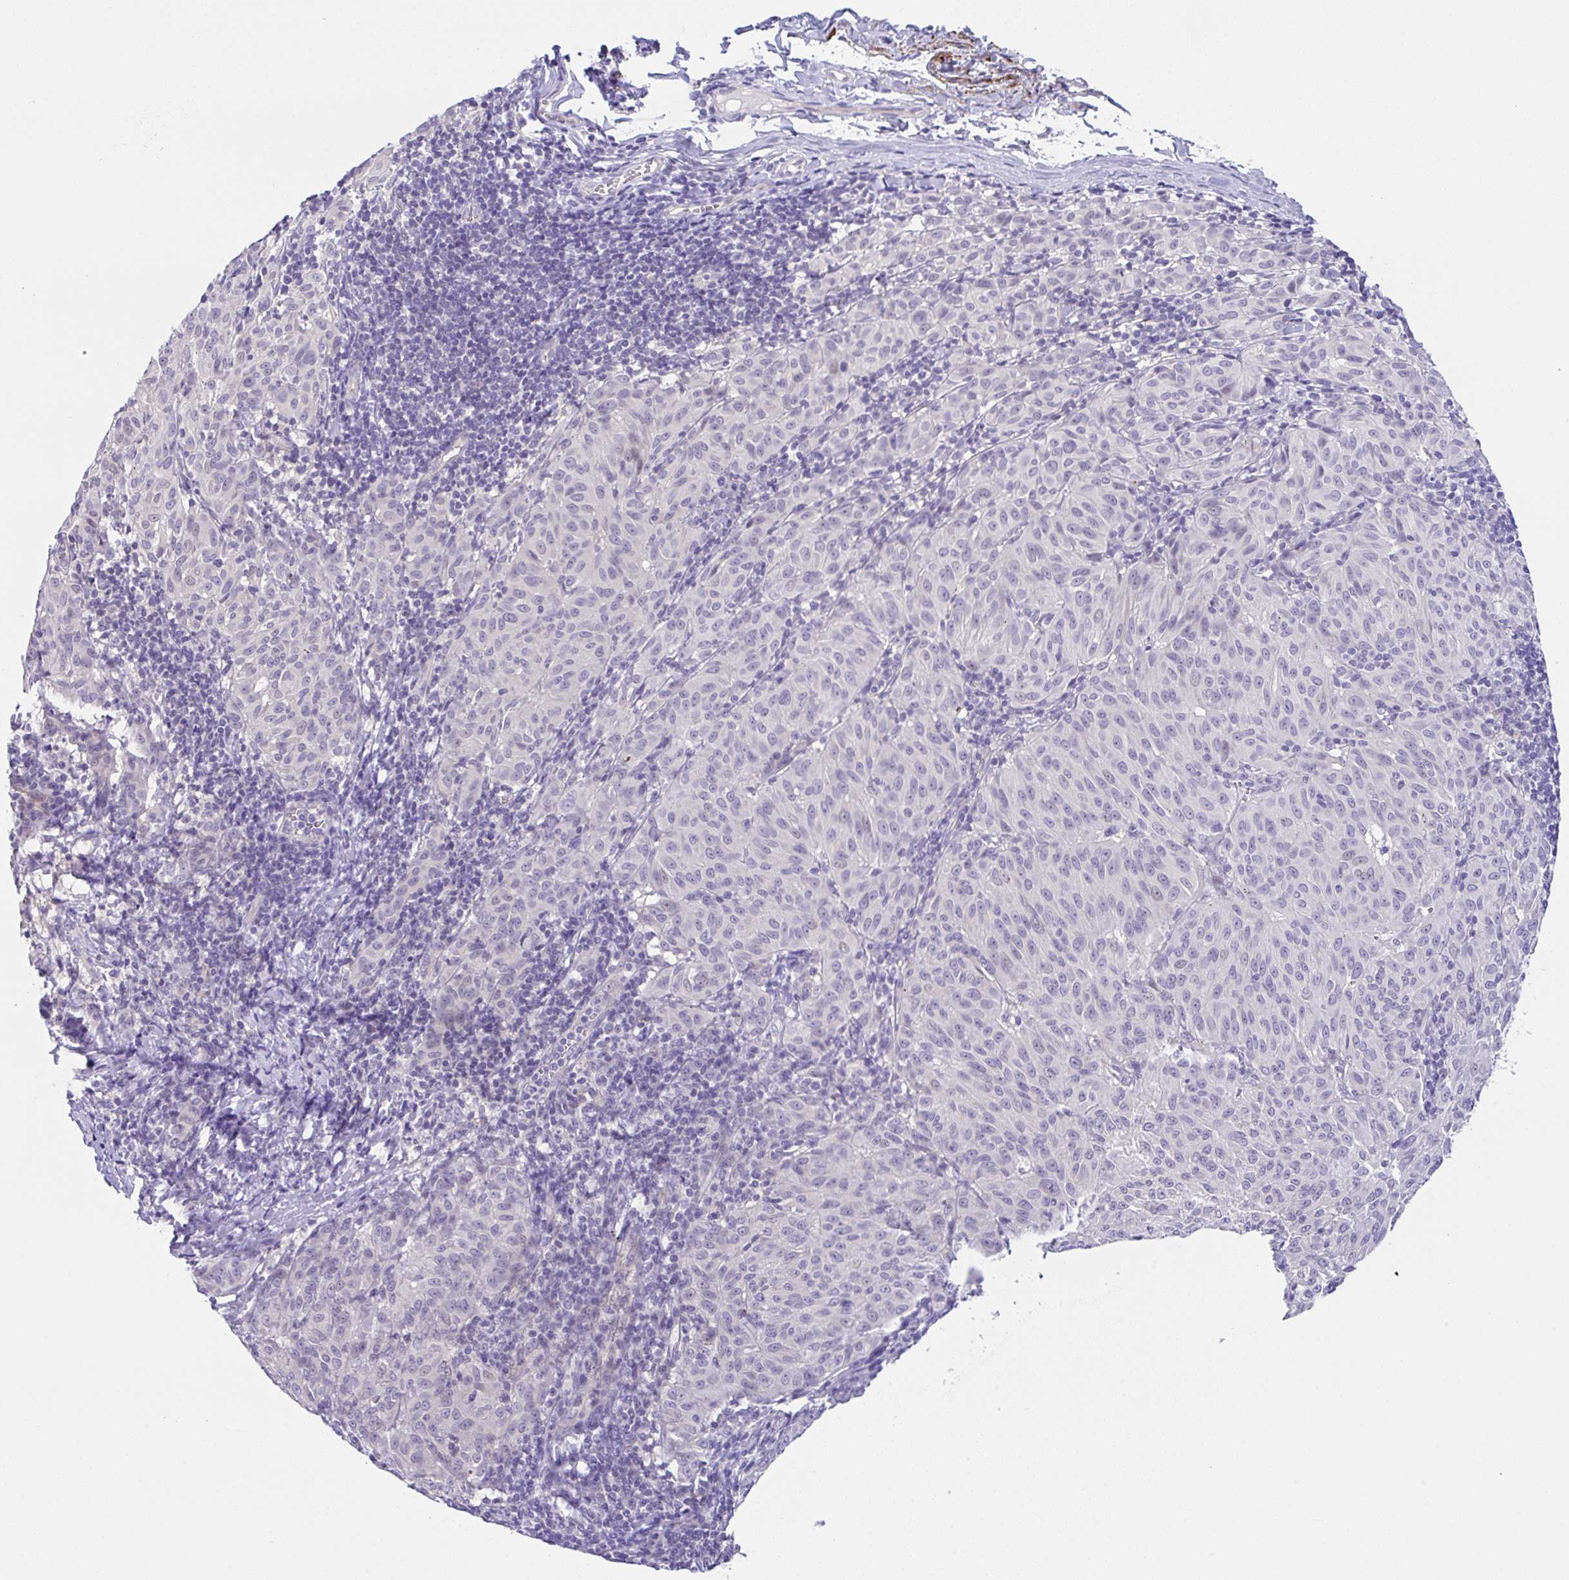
{"staining": {"intensity": "negative", "quantity": "none", "location": "none"}, "tissue": "melanoma", "cell_type": "Tumor cells", "image_type": "cancer", "snomed": [{"axis": "morphology", "description": "Malignant melanoma, NOS"}, {"axis": "topography", "description": "Skin"}], "caption": "Photomicrograph shows no significant protein staining in tumor cells of malignant melanoma.", "gene": "CGNL1", "patient": {"sex": "female", "age": 72}}